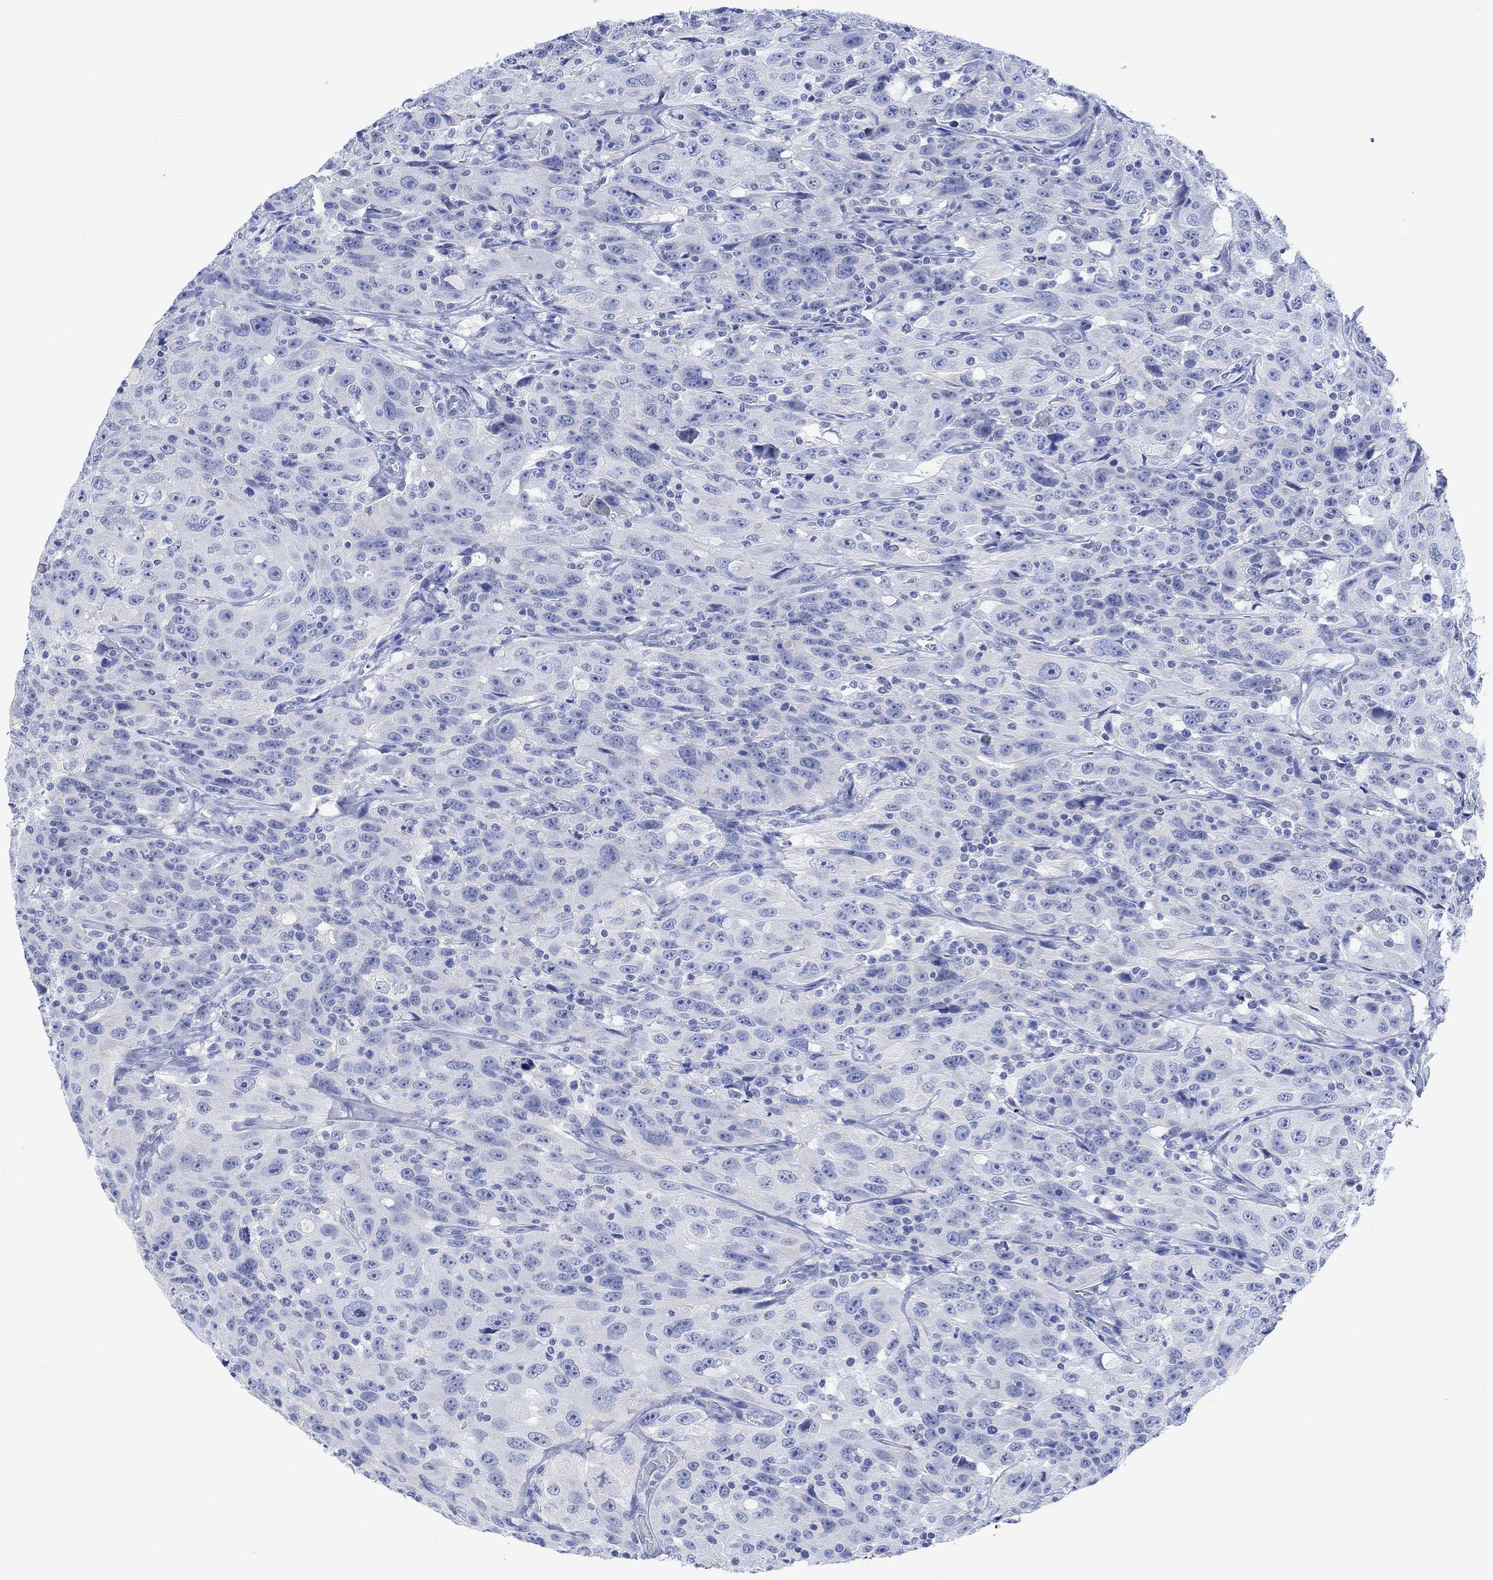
{"staining": {"intensity": "negative", "quantity": "none", "location": "none"}, "tissue": "urothelial cancer", "cell_type": "Tumor cells", "image_type": "cancer", "snomed": [{"axis": "morphology", "description": "Urothelial carcinoma, NOS"}, {"axis": "morphology", "description": "Urothelial carcinoma, High grade"}, {"axis": "topography", "description": "Urinary bladder"}], "caption": "Micrograph shows no protein staining in tumor cells of high-grade urothelial carcinoma tissue.", "gene": "CALCA", "patient": {"sex": "female", "age": 73}}